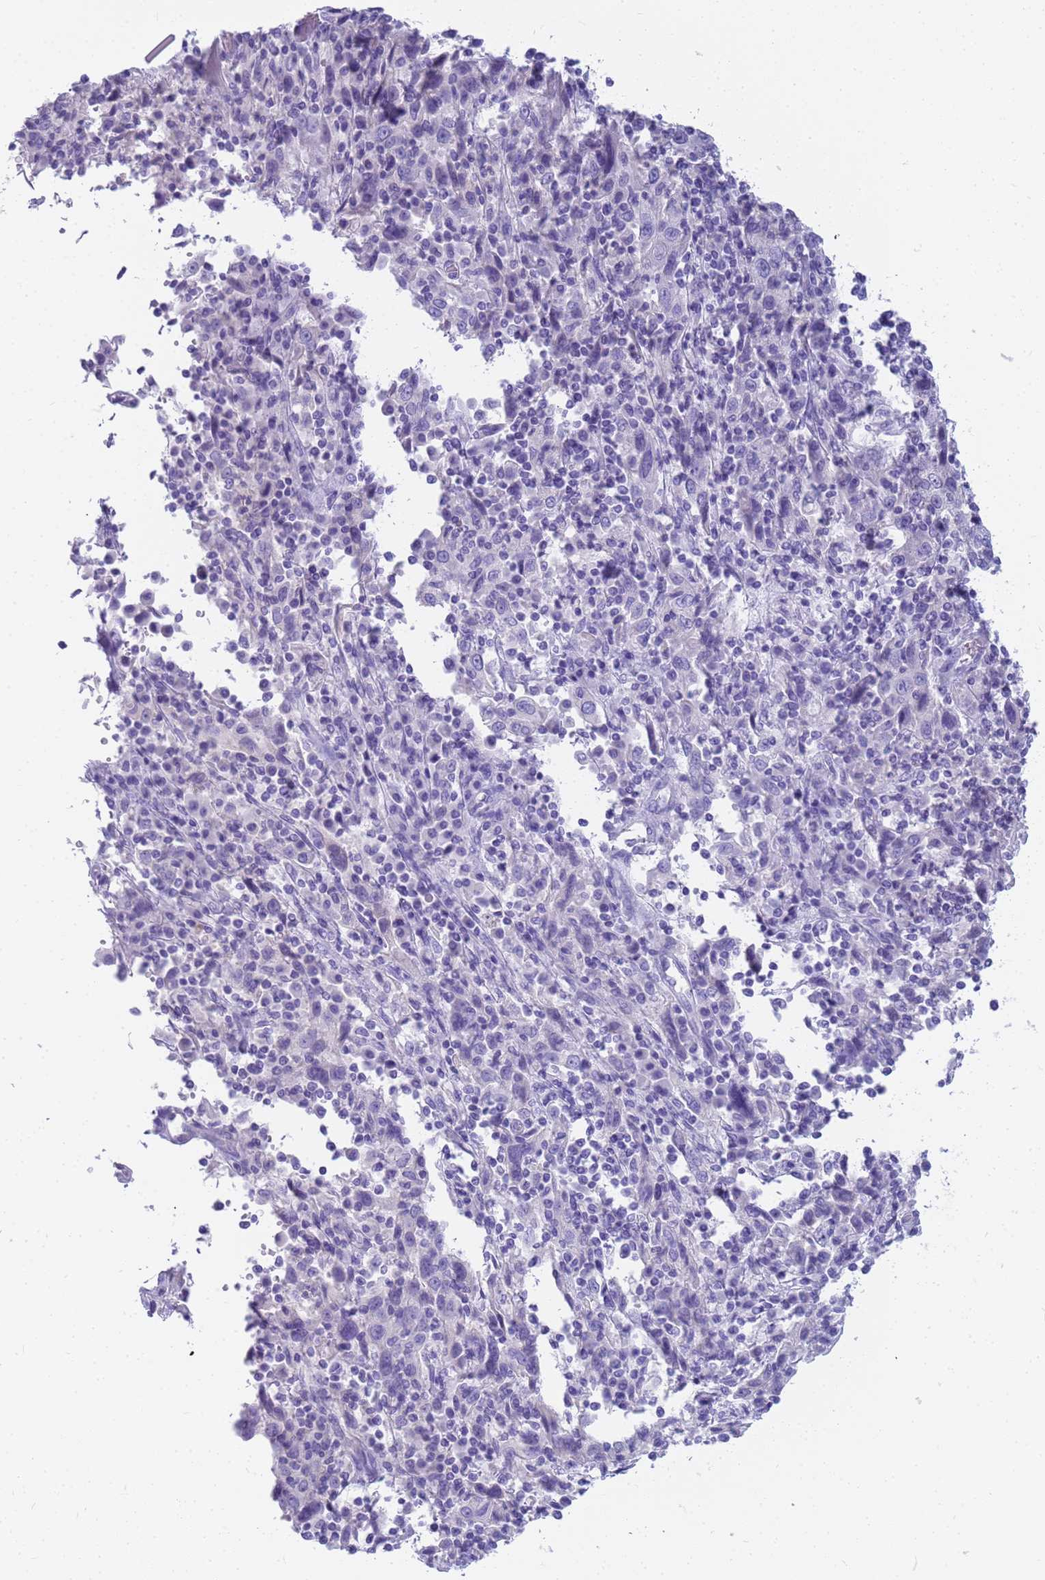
{"staining": {"intensity": "negative", "quantity": "none", "location": "none"}, "tissue": "cervical cancer", "cell_type": "Tumor cells", "image_type": "cancer", "snomed": [{"axis": "morphology", "description": "Squamous cell carcinoma, NOS"}, {"axis": "topography", "description": "Cervix"}], "caption": "Squamous cell carcinoma (cervical) was stained to show a protein in brown. There is no significant staining in tumor cells.", "gene": "RNASE2", "patient": {"sex": "female", "age": 46}}